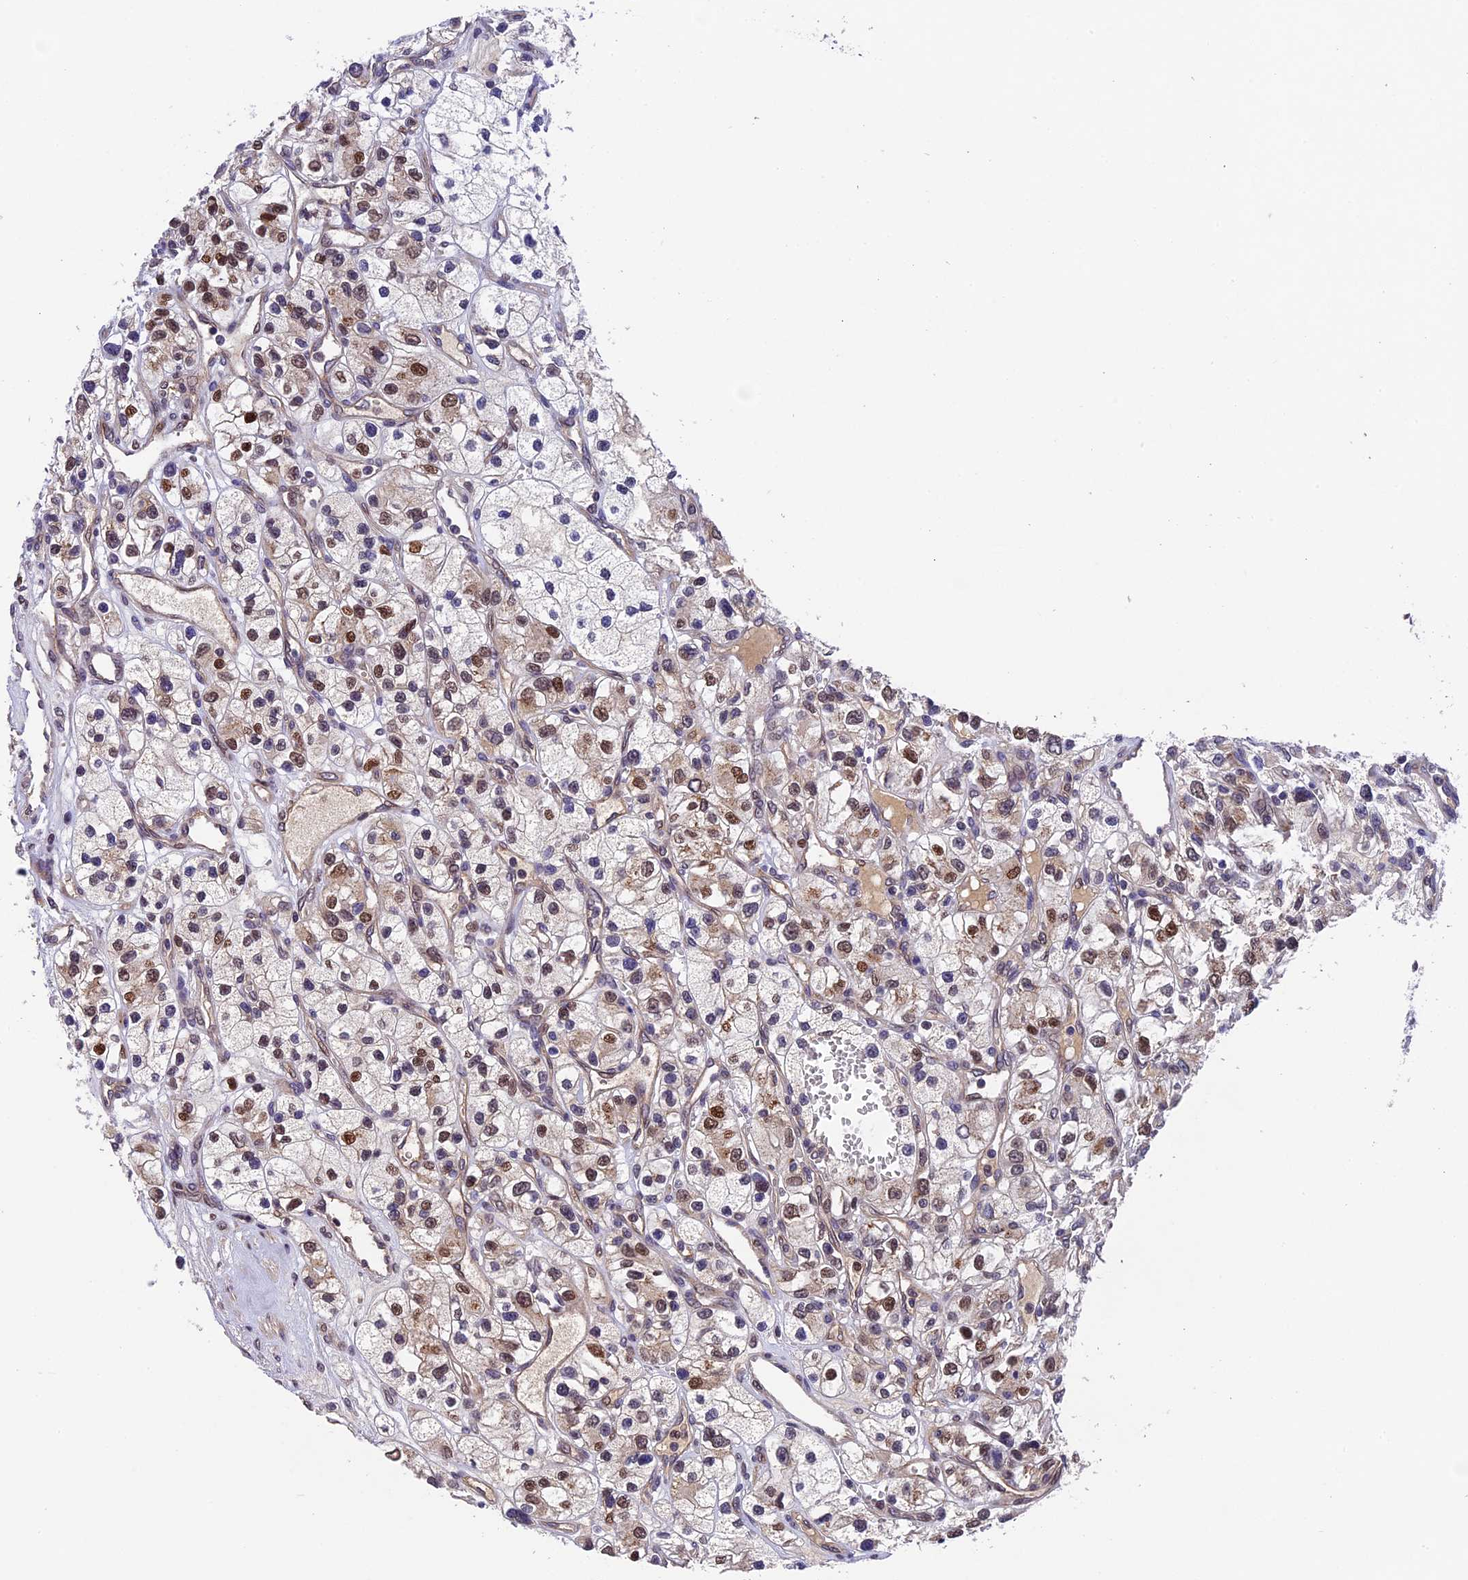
{"staining": {"intensity": "moderate", "quantity": "25%-75%", "location": "nuclear"}, "tissue": "renal cancer", "cell_type": "Tumor cells", "image_type": "cancer", "snomed": [{"axis": "morphology", "description": "Adenocarcinoma, NOS"}, {"axis": "topography", "description": "Kidney"}], "caption": "Human renal adenocarcinoma stained with a brown dye reveals moderate nuclear positive positivity in about 25%-75% of tumor cells.", "gene": "CCSER1", "patient": {"sex": "female", "age": 57}}